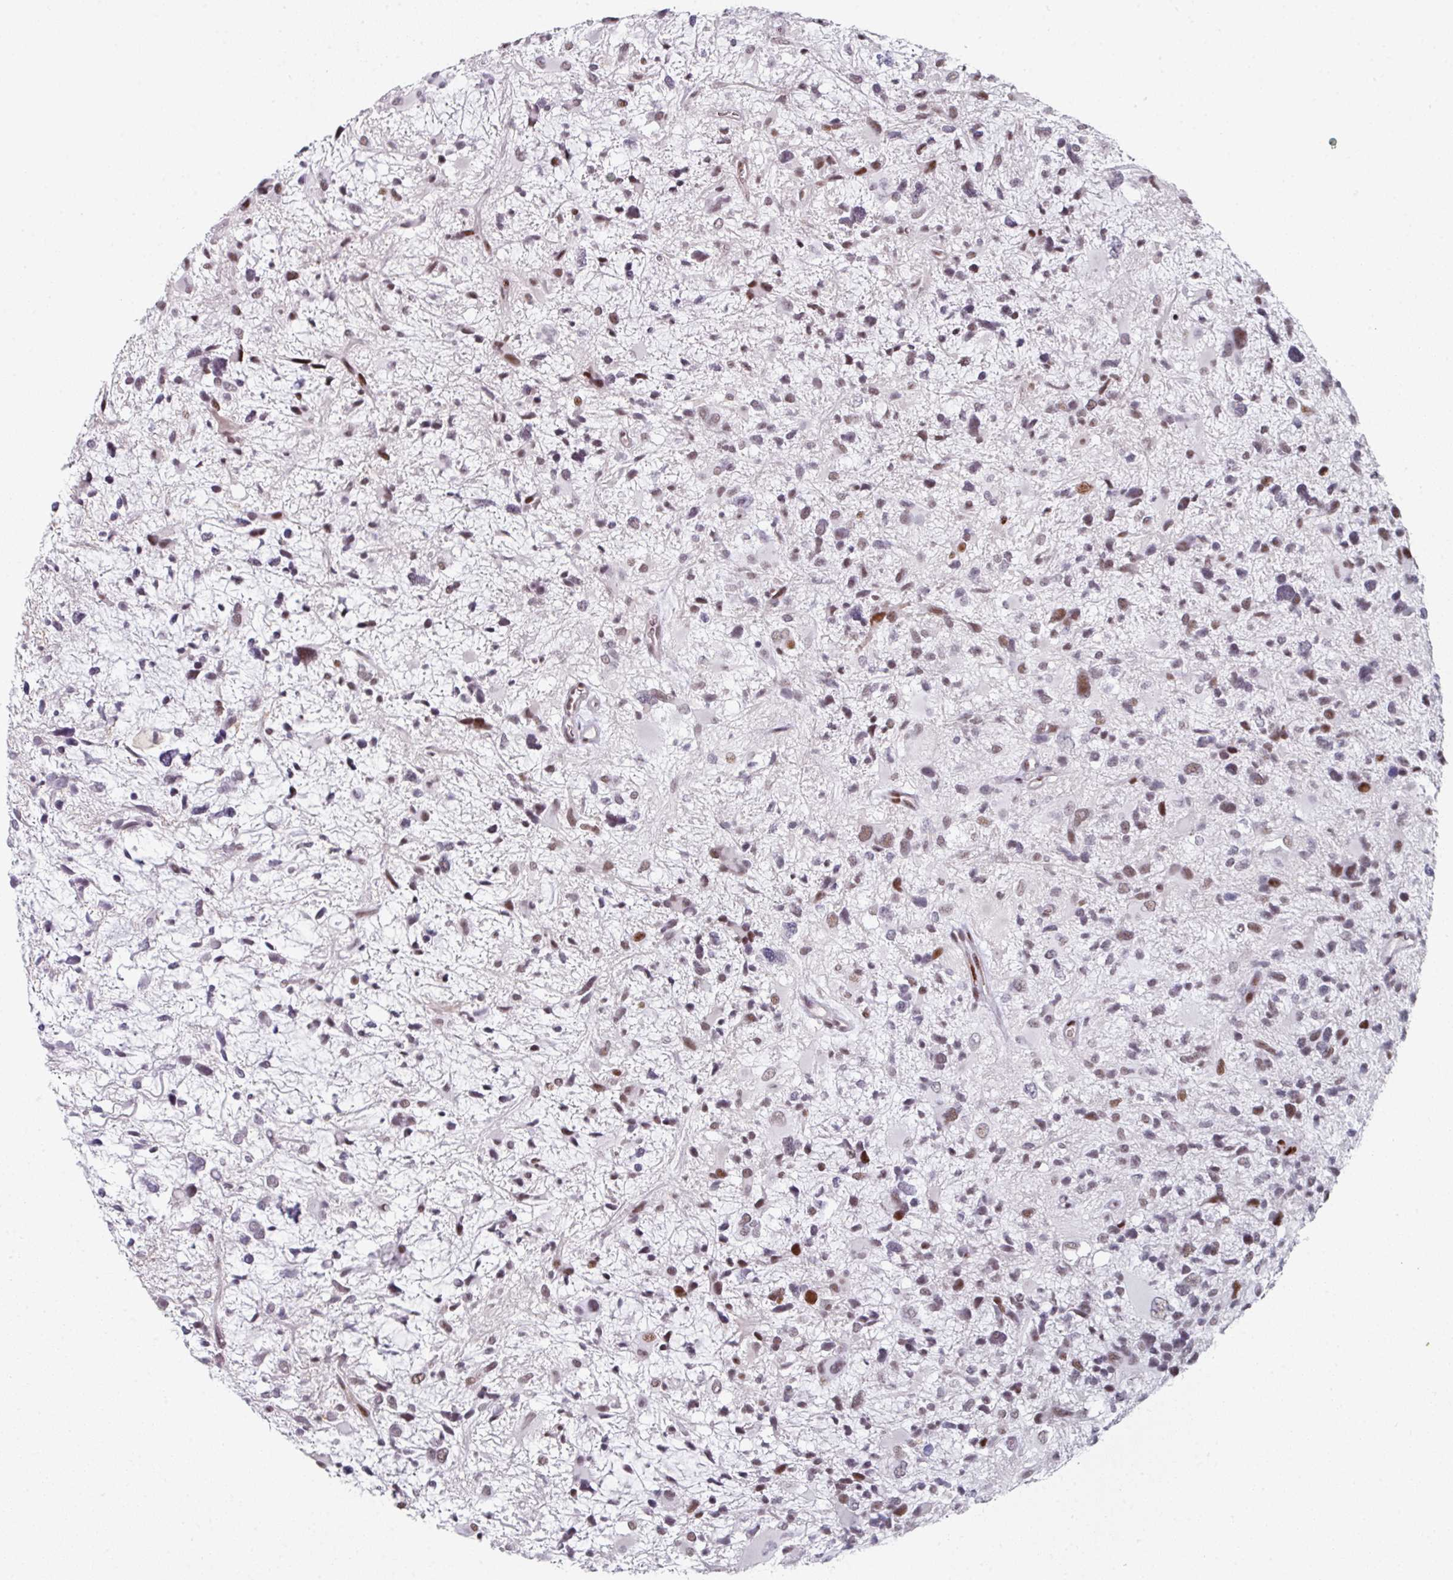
{"staining": {"intensity": "moderate", "quantity": "25%-75%", "location": "nuclear"}, "tissue": "glioma", "cell_type": "Tumor cells", "image_type": "cancer", "snomed": [{"axis": "morphology", "description": "Glioma, malignant, High grade"}, {"axis": "topography", "description": "Brain"}], "caption": "Protein expression analysis of malignant high-grade glioma shows moderate nuclear positivity in about 25%-75% of tumor cells.", "gene": "SF3B5", "patient": {"sex": "female", "age": 11}}